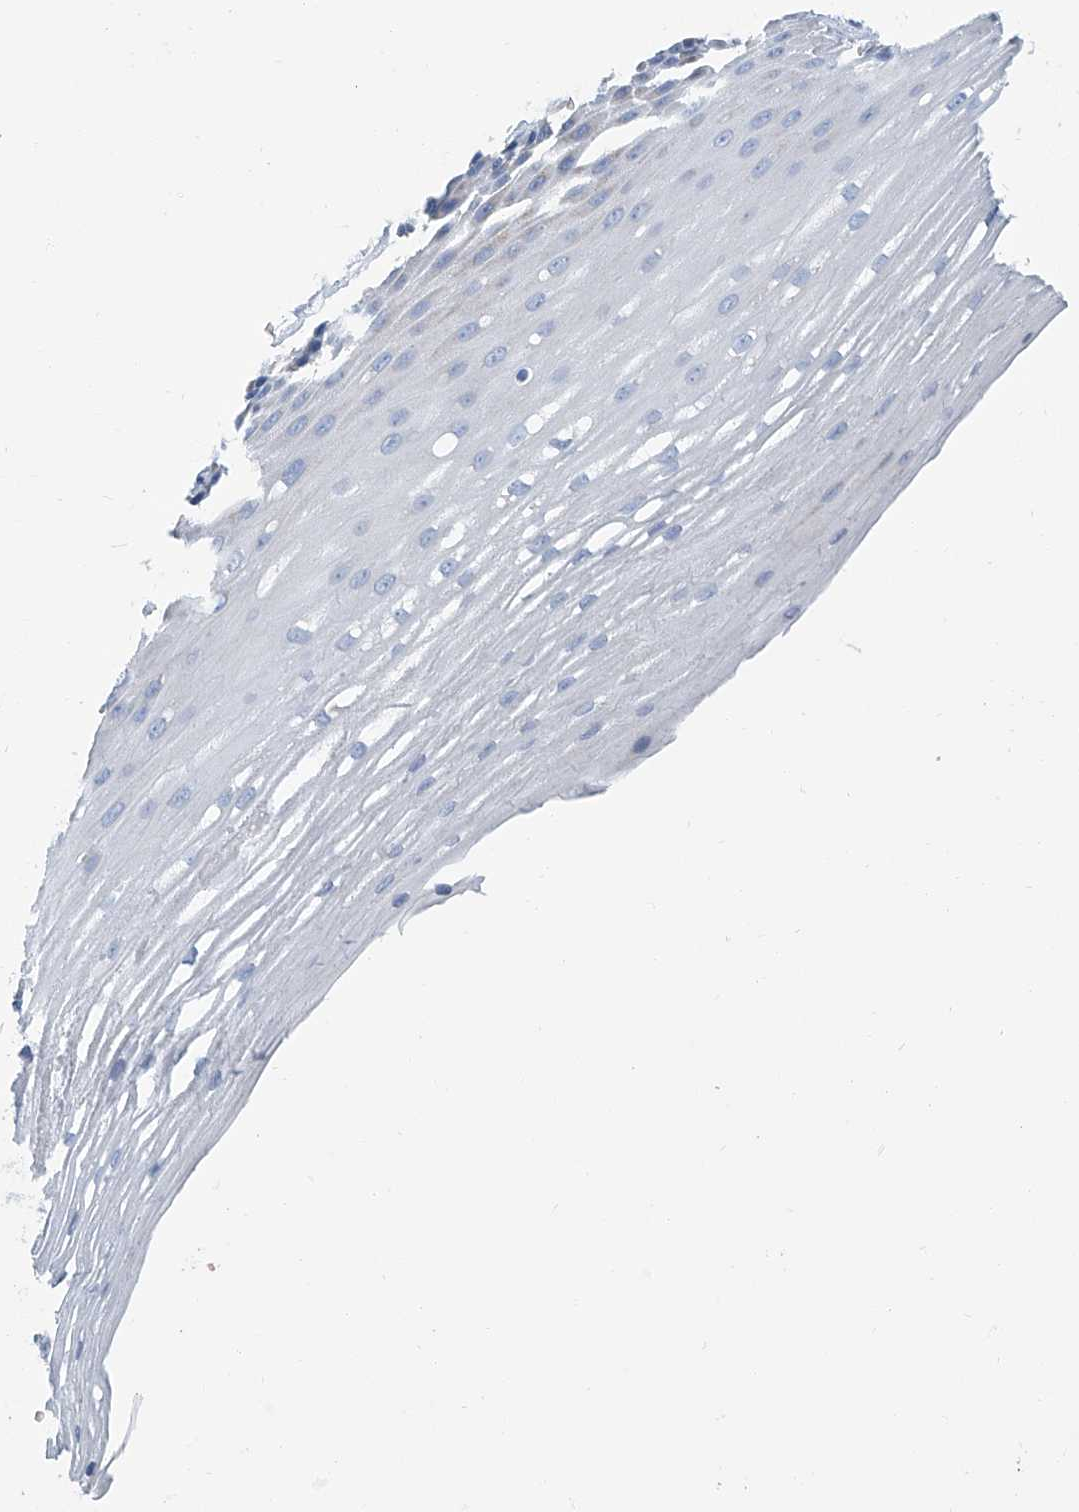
{"staining": {"intensity": "moderate", "quantity": "<25%", "location": "cytoplasmic/membranous"}, "tissue": "esophagus", "cell_type": "Squamous epithelial cells", "image_type": "normal", "snomed": [{"axis": "morphology", "description": "Normal tissue, NOS"}, {"axis": "topography", "description": "Esophagus"}], "caption": "A brown stain highlights moderate cytoplasmic/membranous expression of a protein in squamous epithelial cells of normal esophagus. (DAB (3,3'-diaminobenzidine) = brown stain, brightfield microscopy at high magnification).", "gene": "MT", "patient": {"sex": "male", "age": 62}}